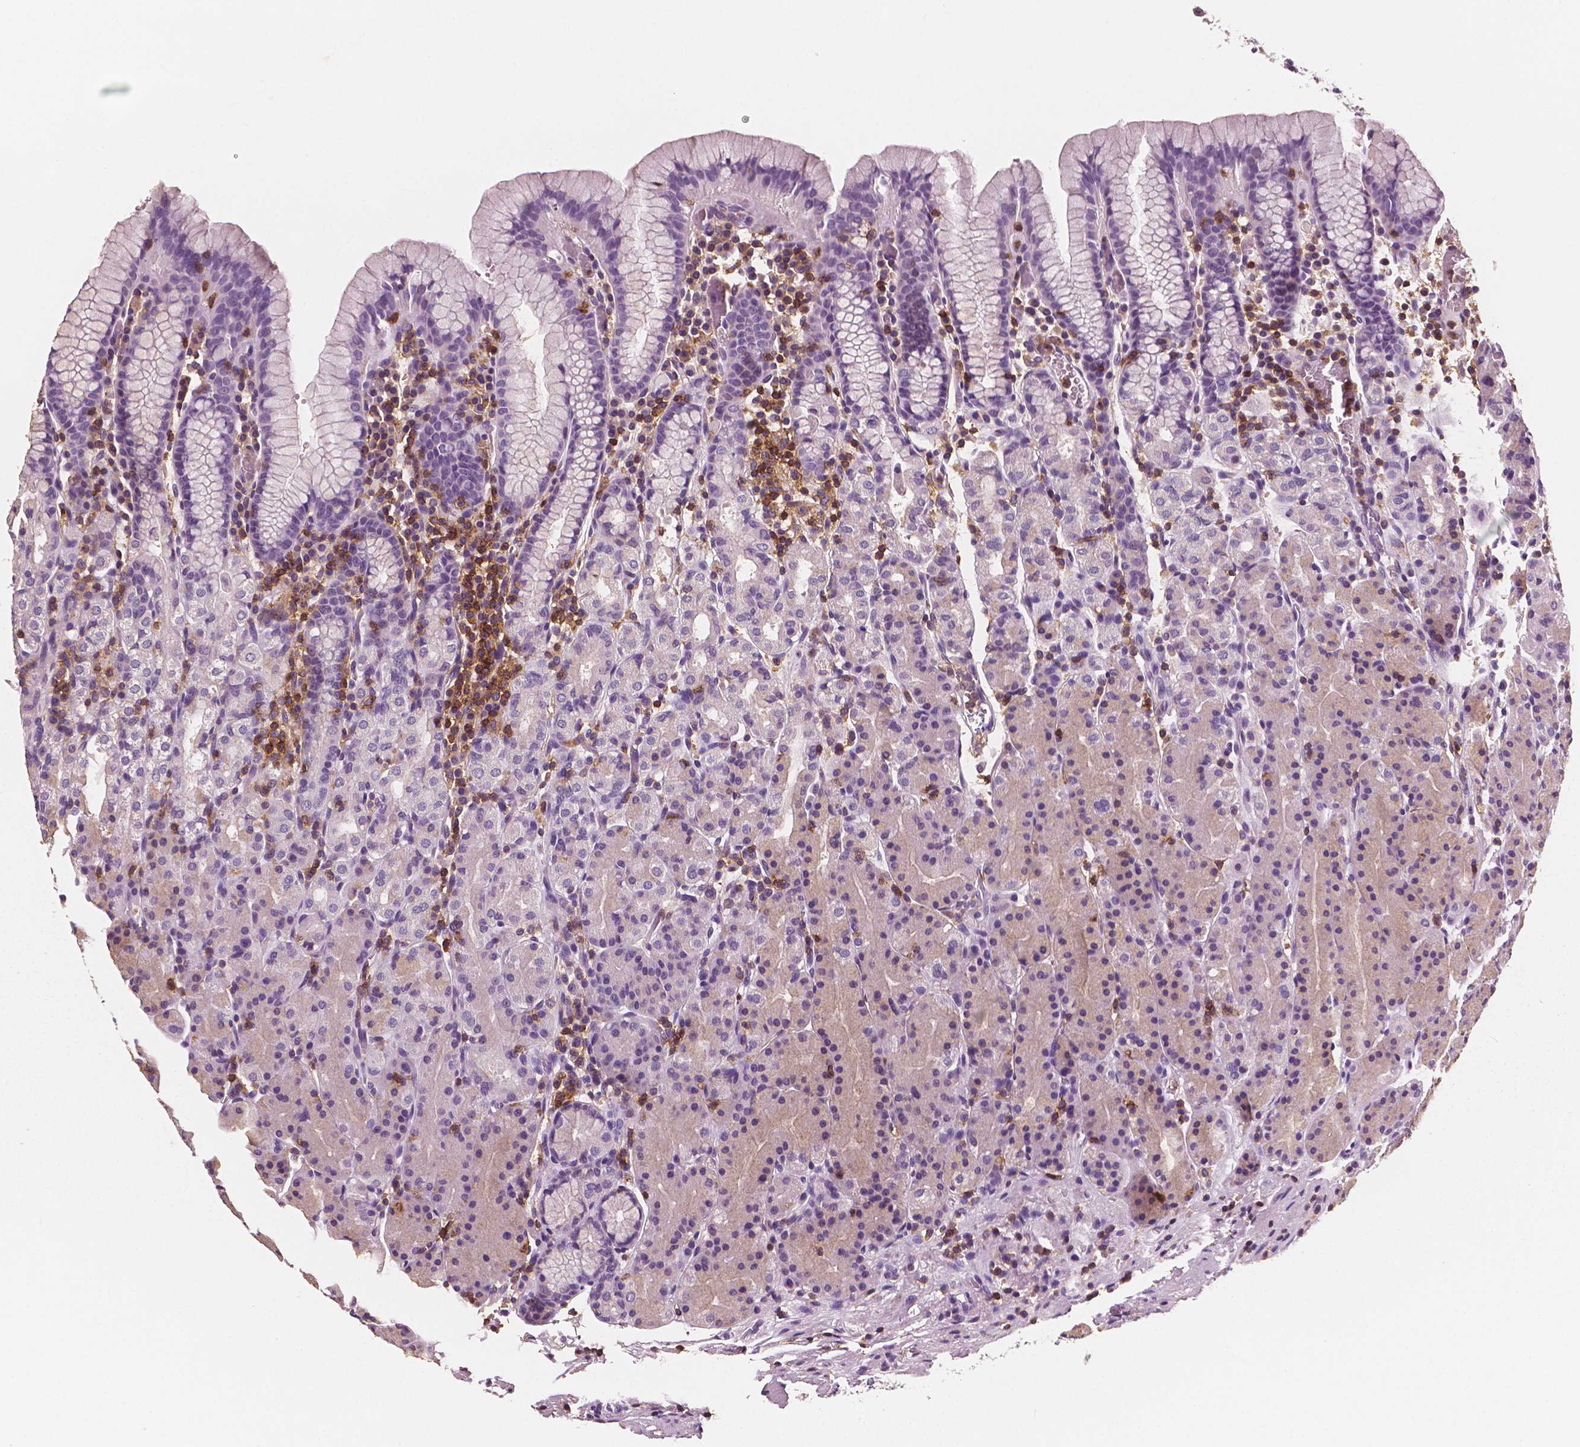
{"staining": {"intensity": "negative", "quantity": "none", "location": "none"}, "tissue": "stomach", "cell_type": "Glandular cells", "image_type": "normal", "snomed": [{"axis": "morphology", "description": "Normal tissue, NOS"}, {"axis": "topography", "description": "Stomach, upper"}, {"axis": "topography", "description": "Stomach"}], "caption": "DAB (3,3'-diaminobenzidine) immunohistochemical staining of normal human stomach shows no significant staining in glandular cells.", "gene": "PTPRC", "patient": {"sex": "male", "age": 62}}